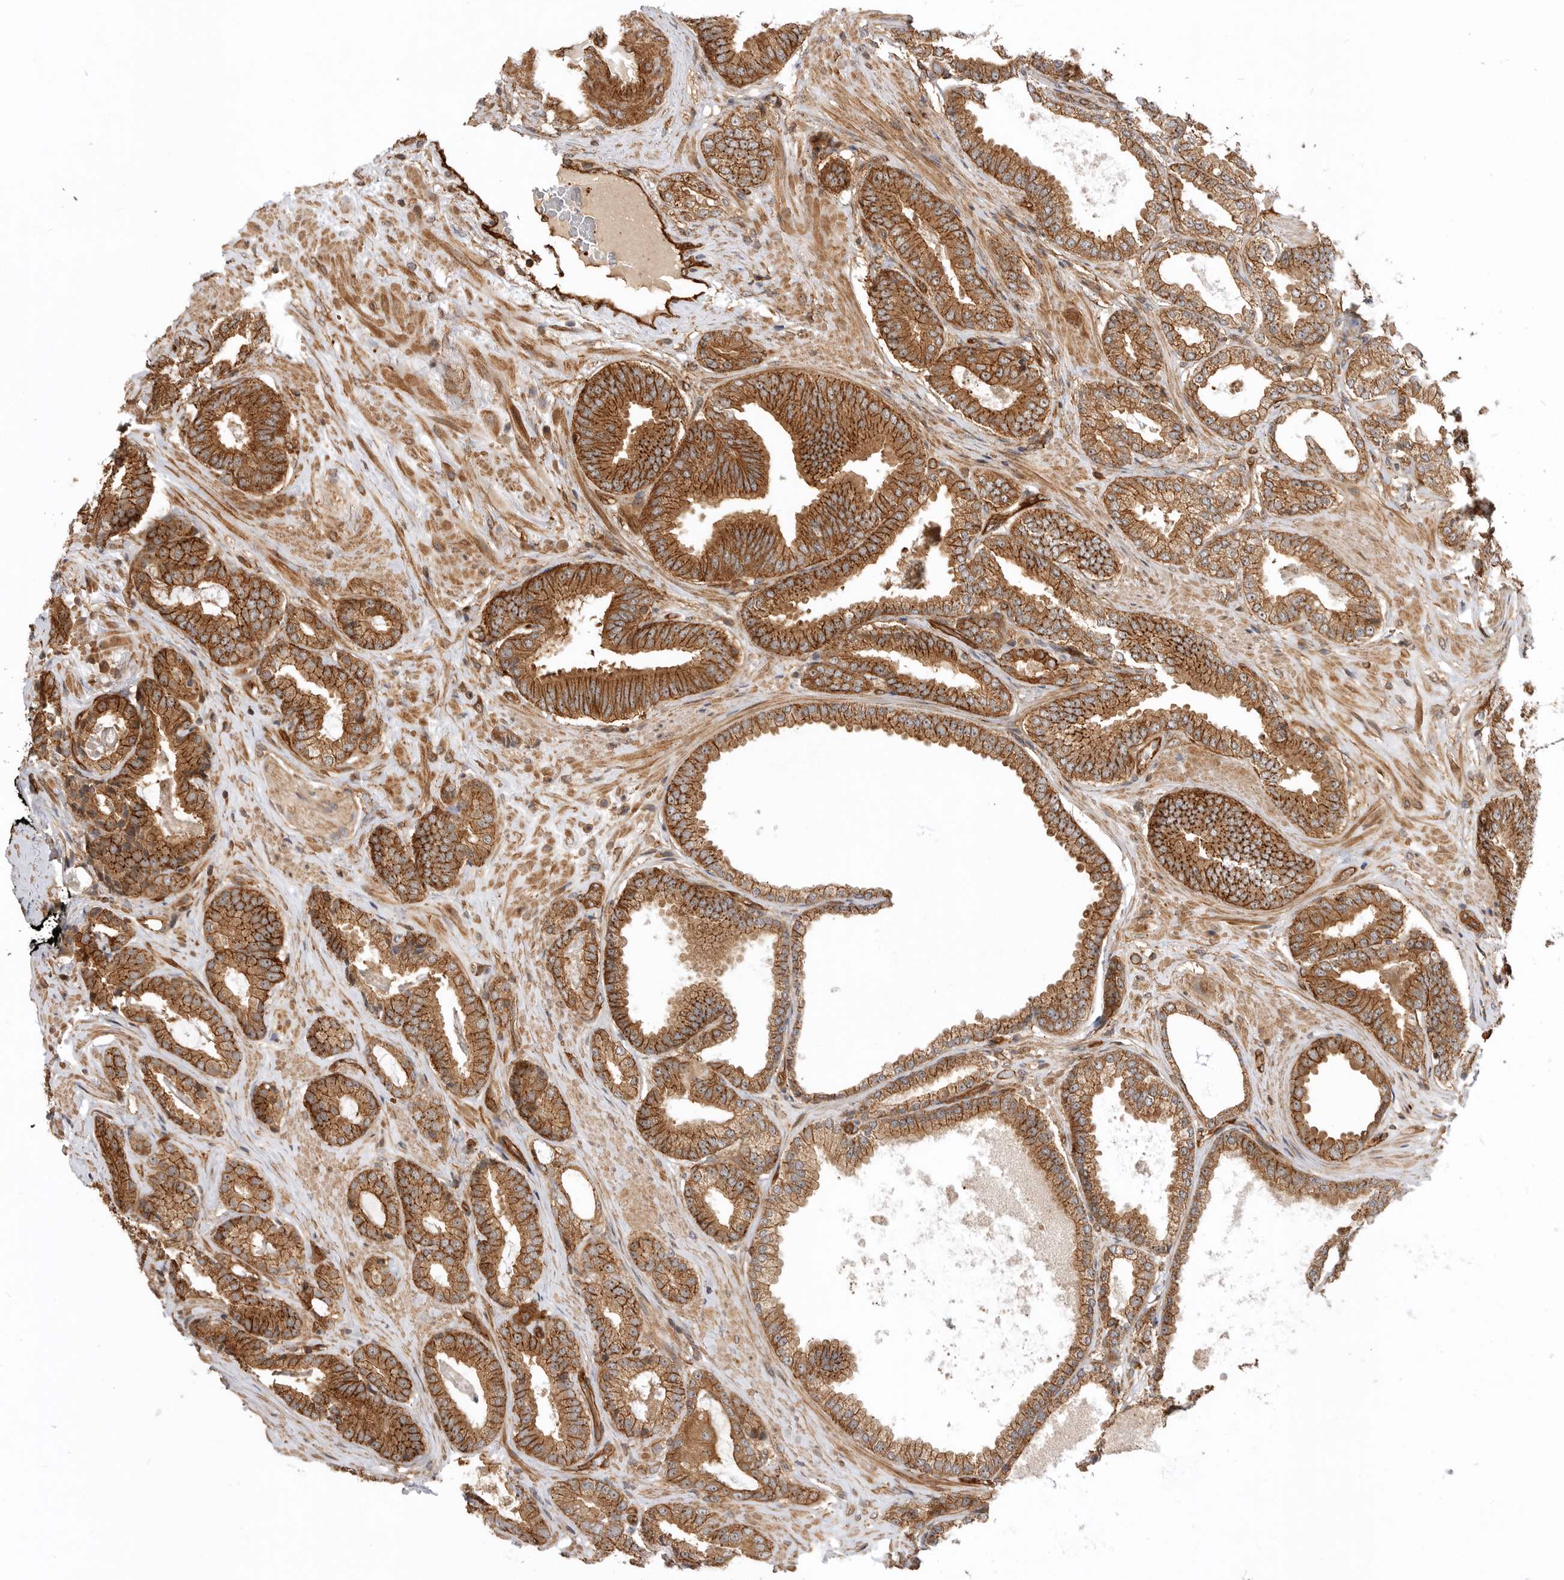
{"staining": {"intensity": "strong", "quantity": ">75%", "location": "cytoplasmic/membranous"}, "tissue": "prostate cancer", "cell_type": "Tumor cells", "image_type": "cancer", "snomed": [{"axis": "morphology", "description": "Adenocarcinoma, Low grade"}, {"axis": "topography", "description": "Prostate"}], "caption": "High-magnification brightfield microscopy of prostate cancer stained with DAB (brown) and counterstained with hematoxylin (blue). tumor cells exhibit strong cytoplasmic/membranous positivity is identified in approximately>75% of cells.", "gene": "GPATCH2", "patient": {"sex": "male", "age": 71}}